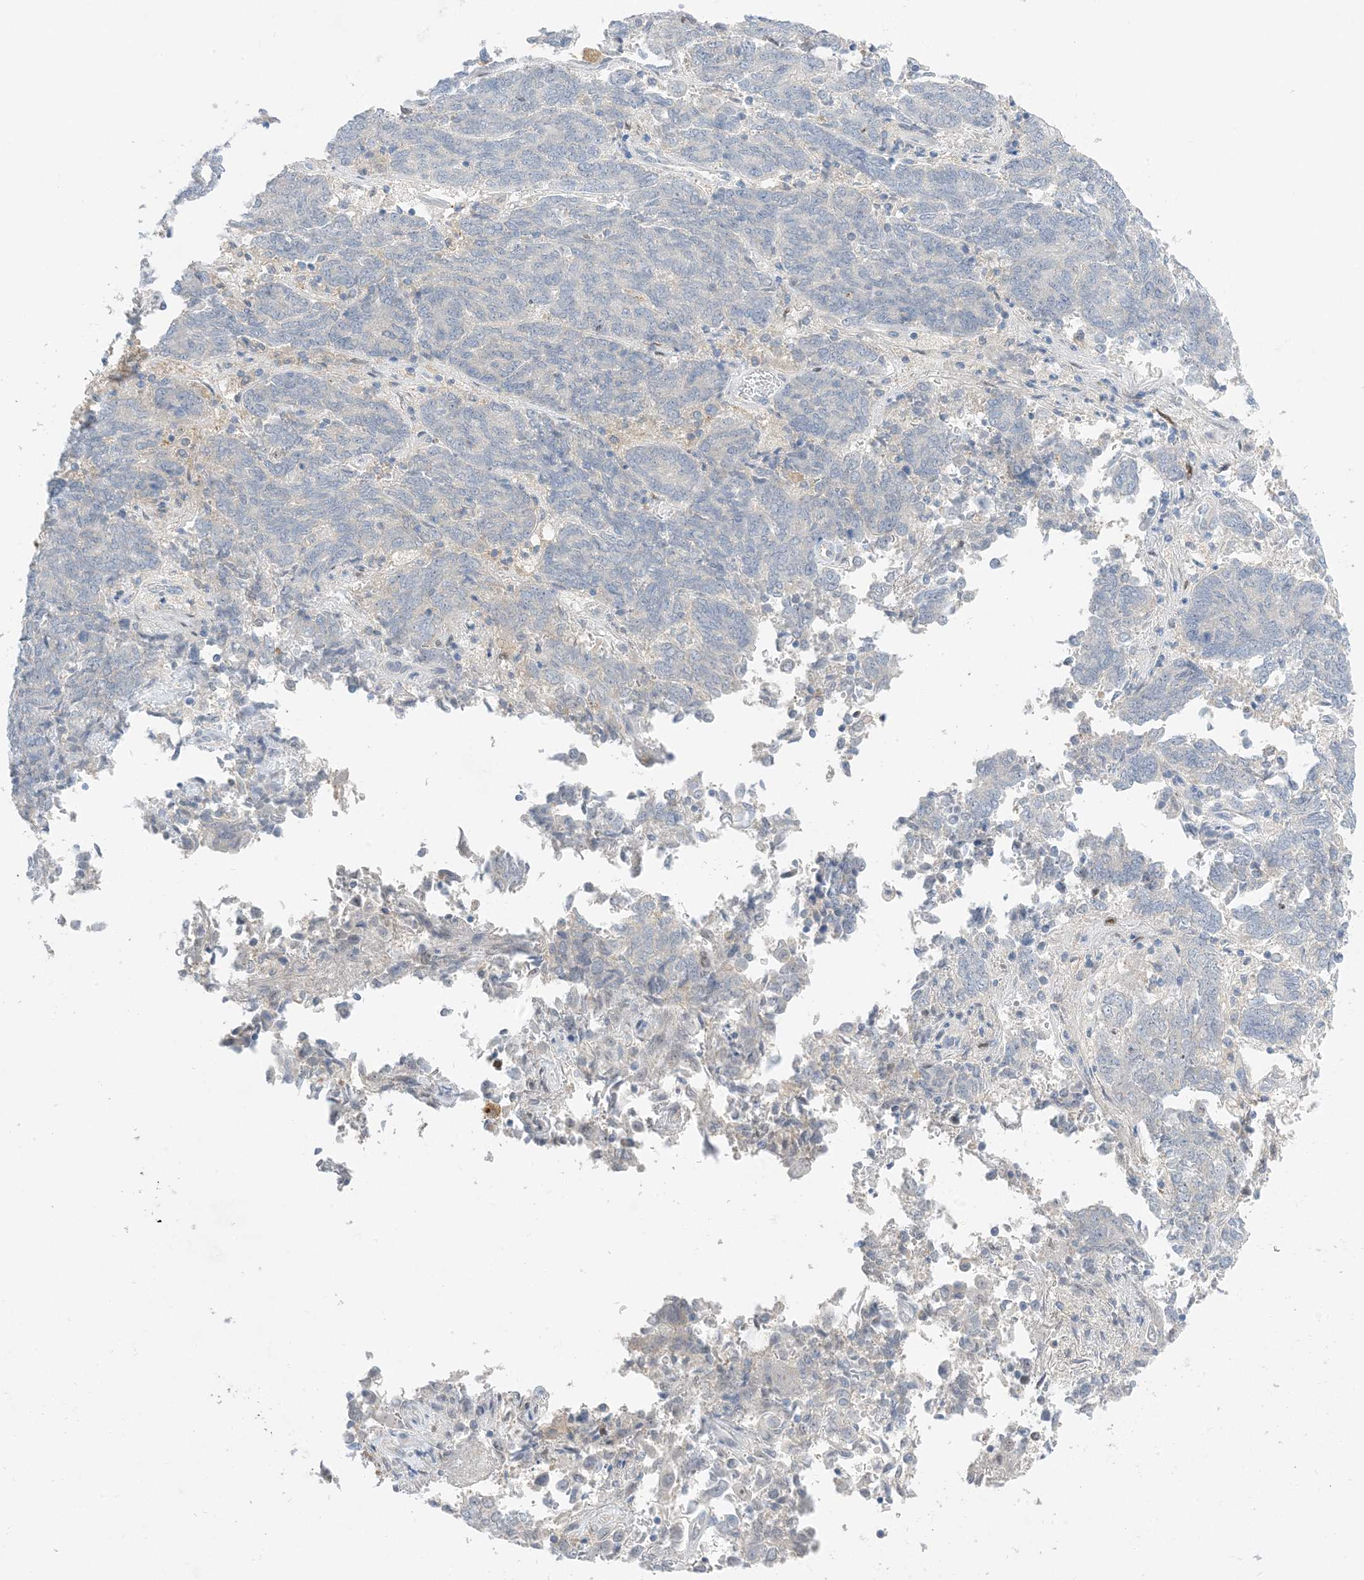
{"staining": {"intensity": "negative", "quantity": "none", "location": "none"}, "tissue": "endometrial cancer", "cell_type": "Tumor cells", "image_type": "cancer", "snomed": [{"axis": "morphology", "description": "Adenocarcinoma, NOS"}, {"axis": "topography", "description": "Endometrium"}], "caption": "There is no significant staining in tumor cells of endometrial cancer (adenocarcinoma). (DAB (3,3'-diaminobenzidine) IHC, high magnification).", "gene": "KIFBP", "patient": {"sex": "female", "age": 80}}